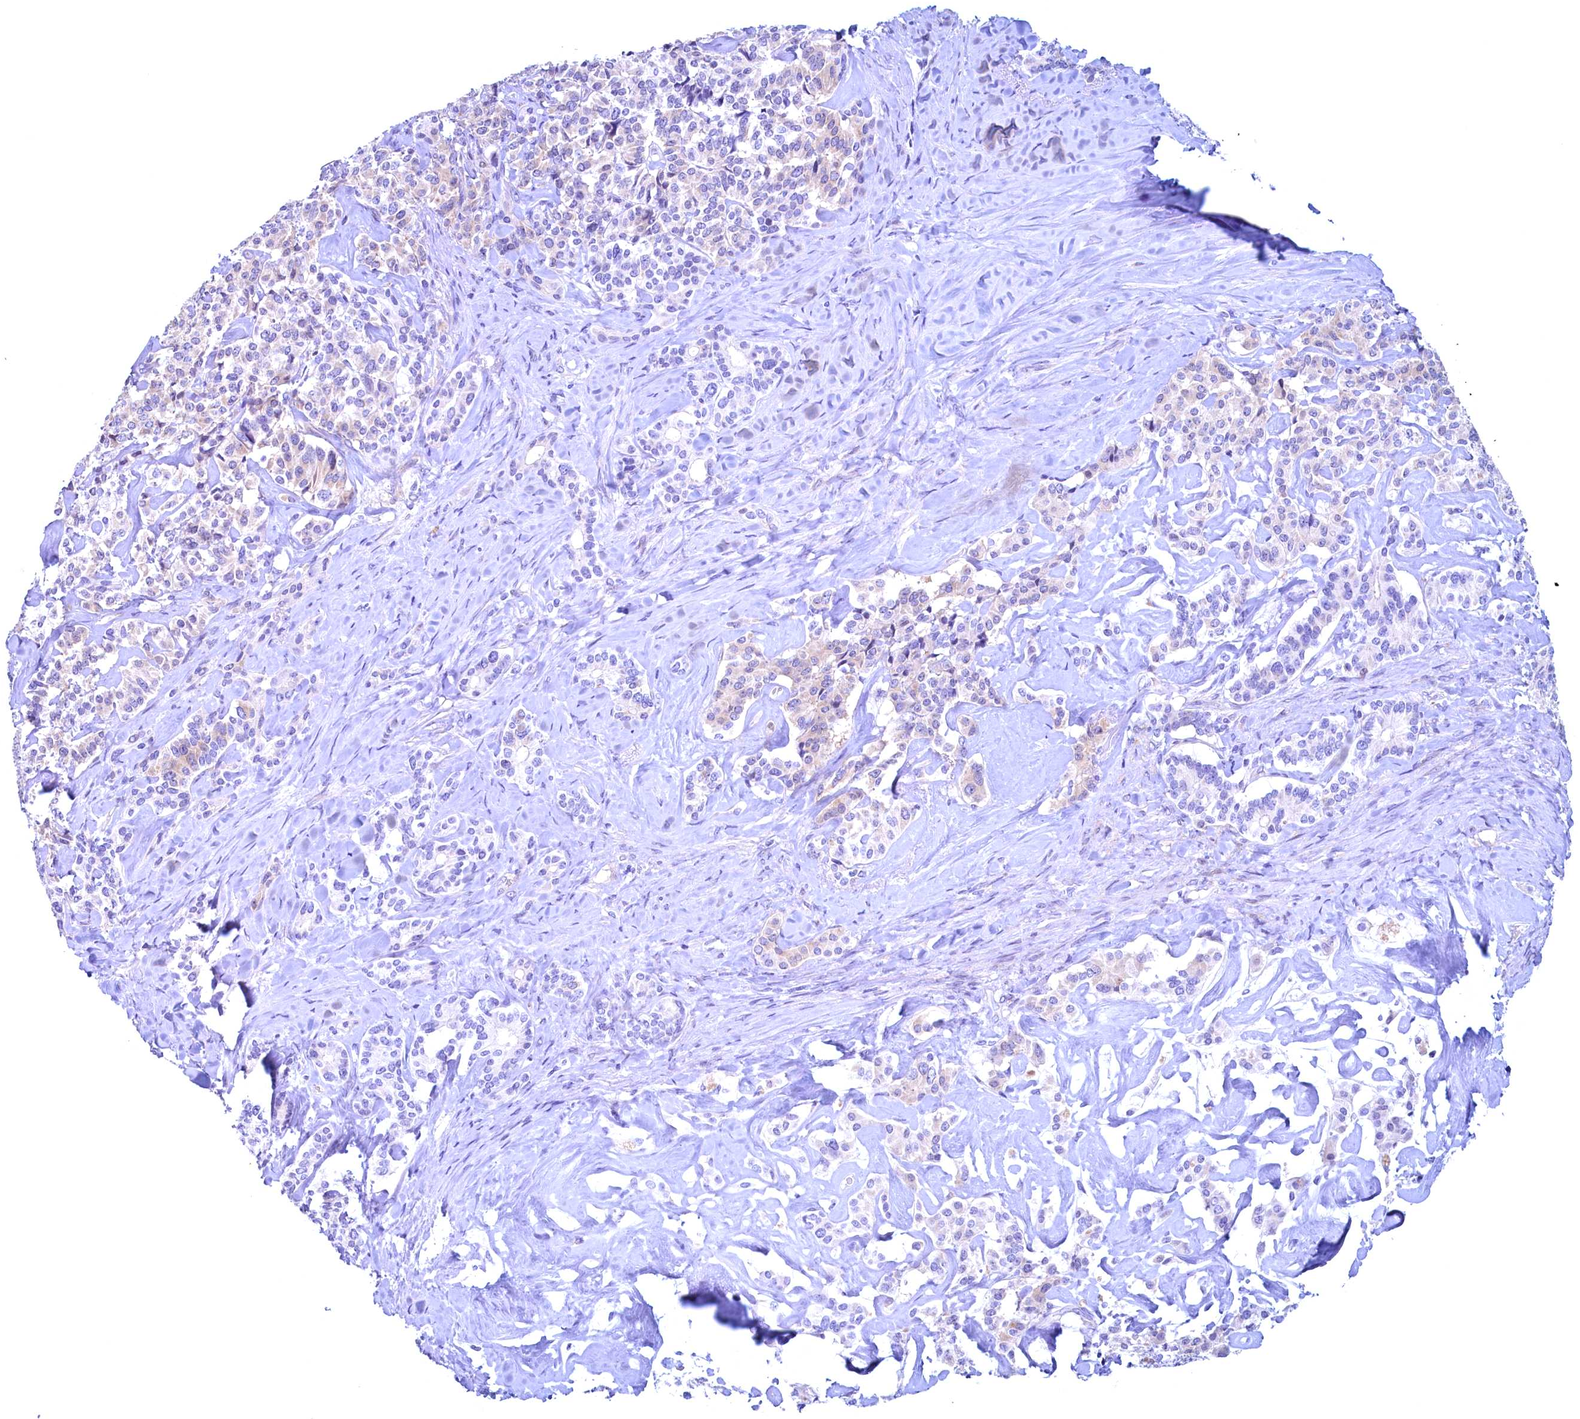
{"staining": {"intensity": "negative", "quantity": "none", "location": "none"}, "tissue": "pancreatic cancer", "cell_type": "Tumor cells", "image_type": "cancer", "snomed": [{"axis": "morphology", "description": "Adenocarcinoma, NOS"}, {"axis": "topography", "description": "Pancreas"}], "caption": "Protein analysis of adenocarcinoma (pancreatic) exhibits no significant staining in tumor cells. Brightfield microscopy of immunohistochemistry (IHC) stained with DAB (3,3'-diaminobenzidine) (brown) and hematoxylin (blue), captured at high magnification.", "gene": "MAP1LC3A", "patient": {"sex": "female", "age": 74}}